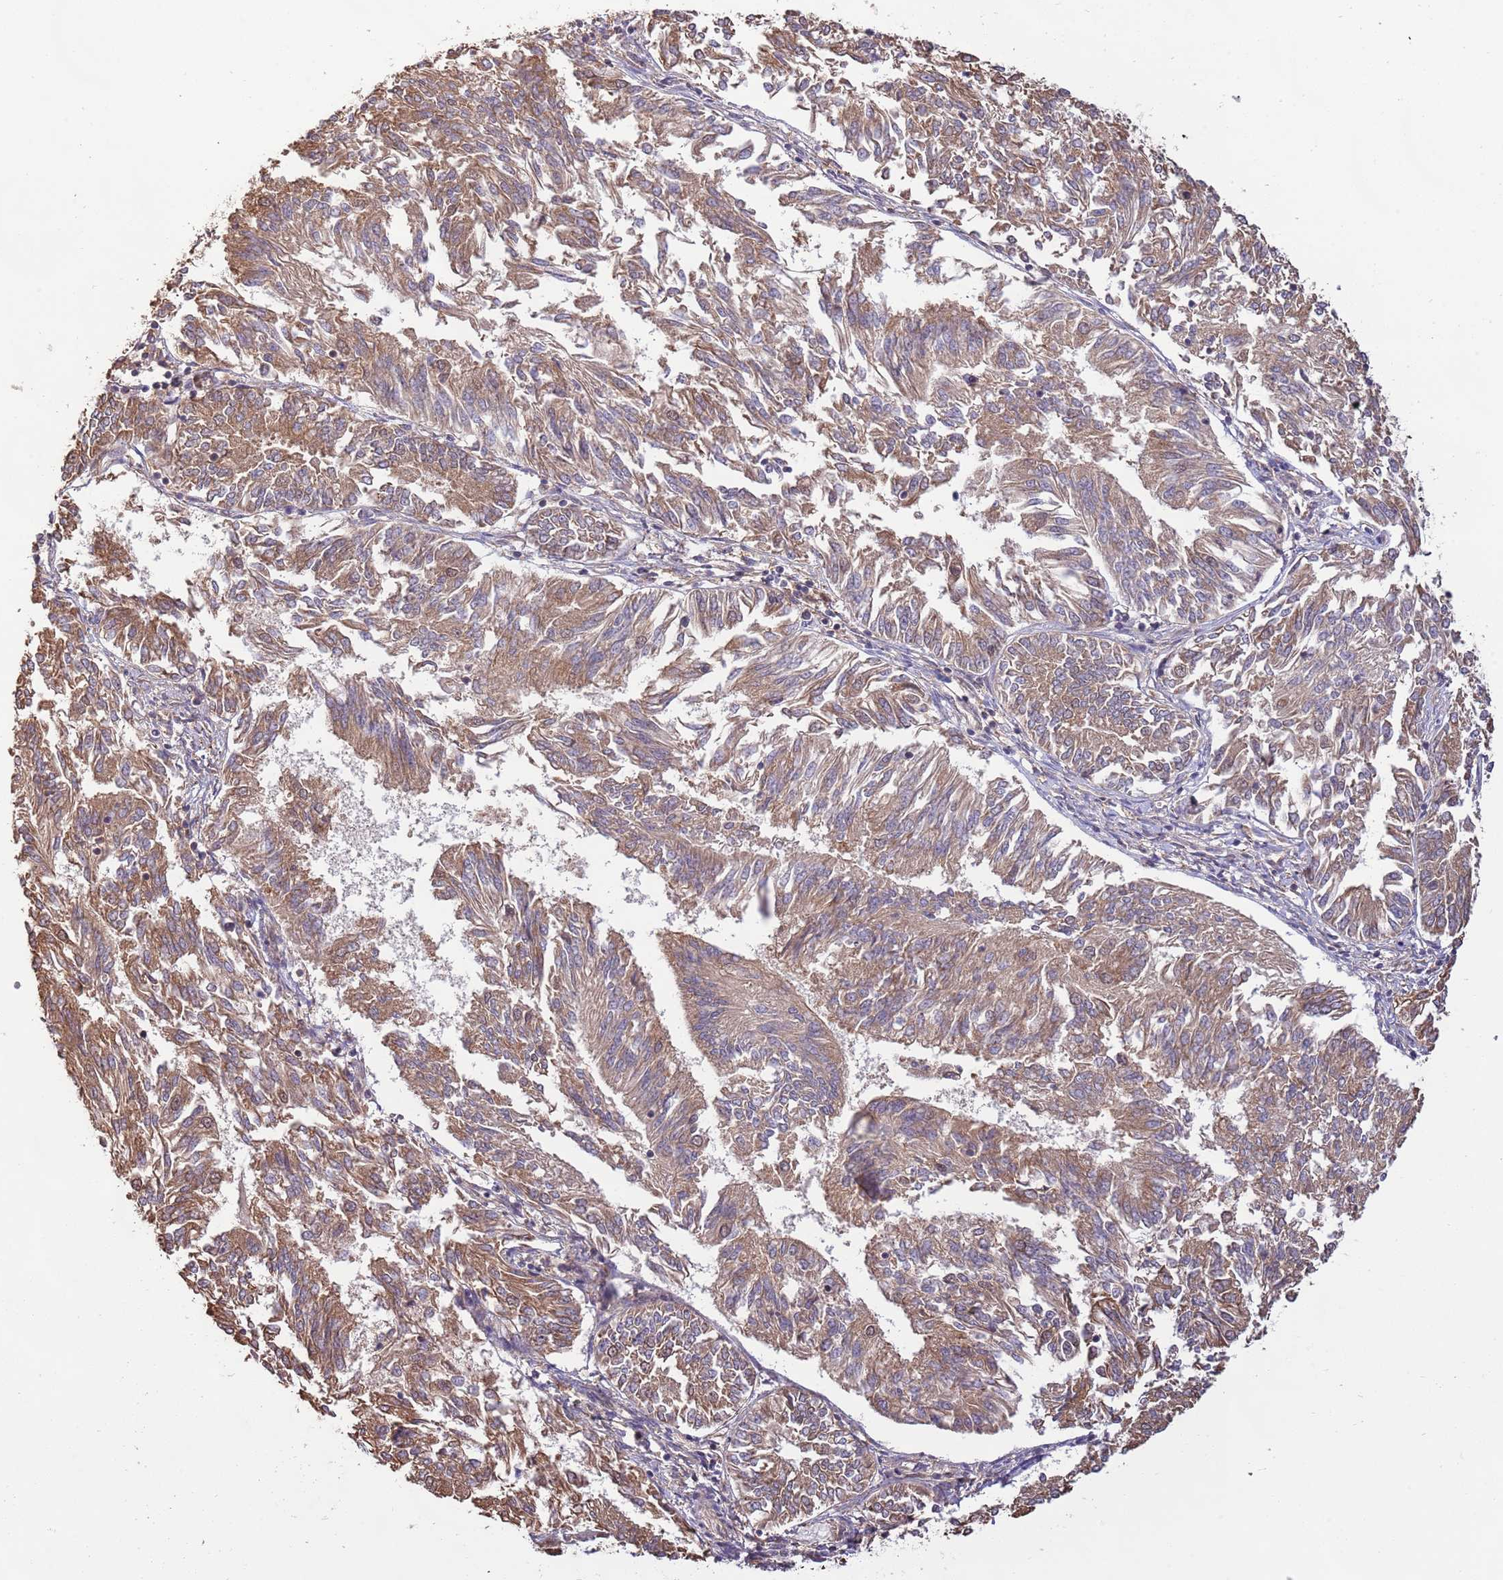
{"staining": {"intensity": "moderate", "quantity": ">75%", "location": "cytoplasmic/membranous"}, "tissue": "endometrial cancer", "cell_type": "Tumor cells", "image_type": "cancer", "snomed": [{"axis": "morphology", "description": "Adenocarcinoma, NOS"}, {"axis": "topography", "description": "Endometrium"}], "caption": "Brown immunohistochemical staining in human adenocarcinoma (endometrial) exhibits moderate cytoplasmic/membranous expression in about >75% of tumor cells.", "gene": "RIF1", "patient": {"sex": "female", "age": 58}}